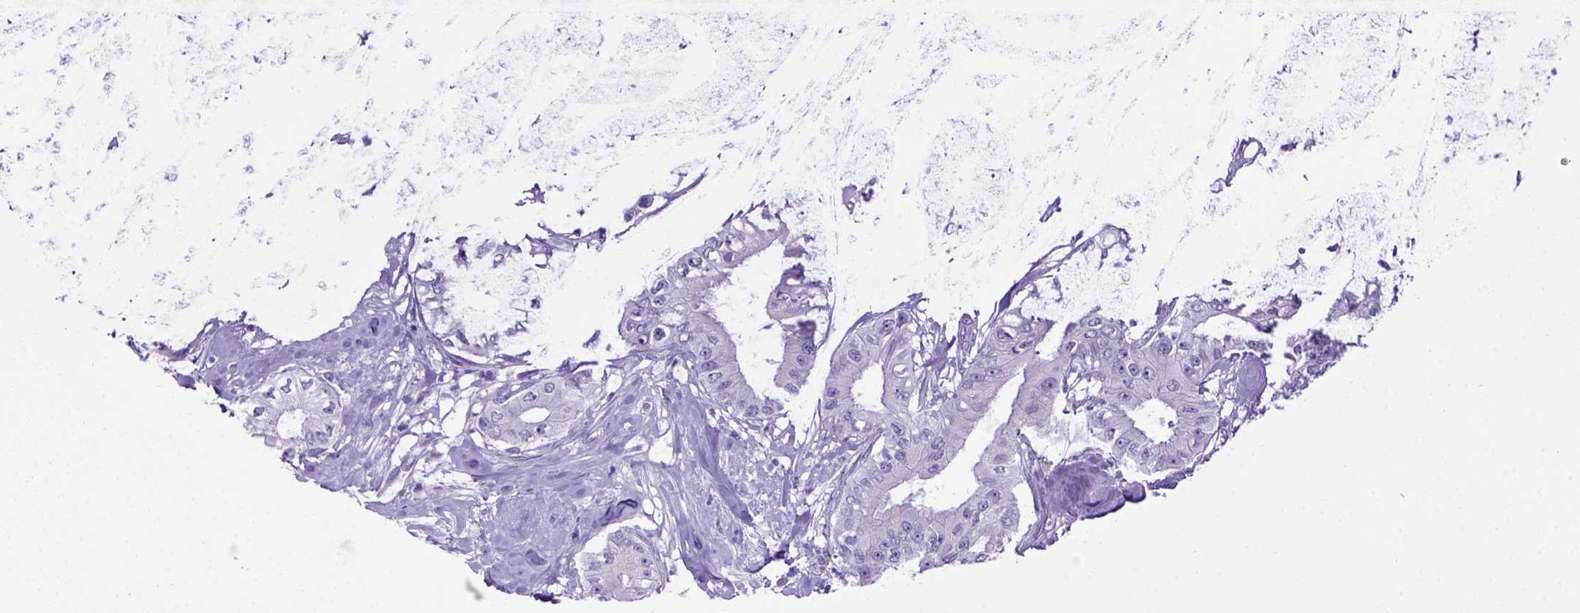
{"staining": {"intensity": "negative", "quantity": "none", "location": "none"}, "tissue": "pancreatic cancer", "cell_type": "Tumor cells", "image_type": "cancer", "snomed": [{"axis": "morphology", "description": "Adenocarcinoma, NOS"}, {"axis": "topography", "description": "Pancreas"}], "caption": "IHC of human pancreatic adenocarcinoma displays no staining in tumor cells.", "gene": "ADAM12", "patient": {"sex": "male", "age": 71}}